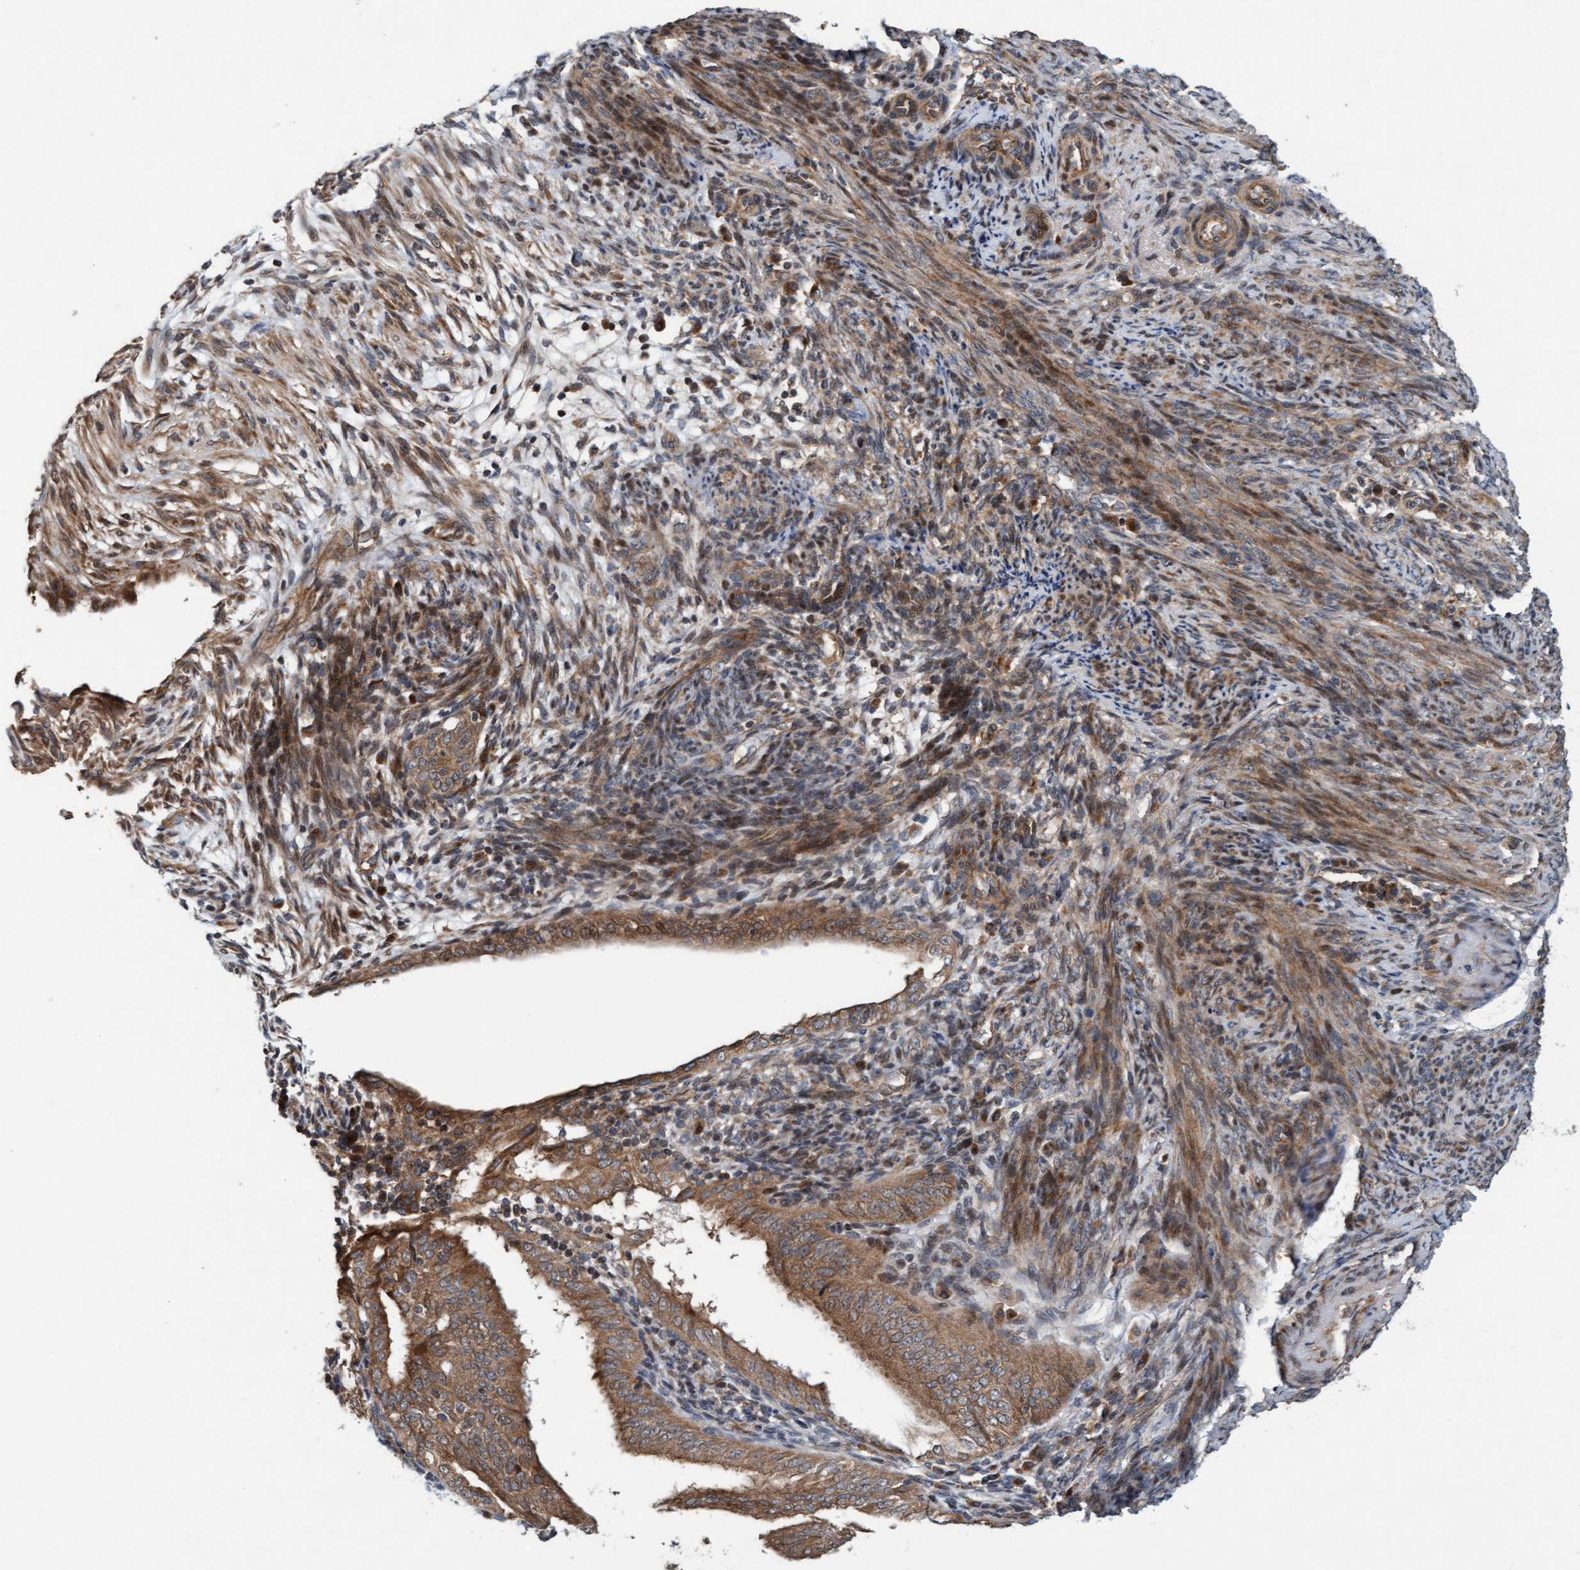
{"staining": {"intensity": "weak", "quantity": ">75%", "location": "cytoplasmic/membranous"}, "tissue": "endometrial cancer", "cell_type": "Tumor cells", "image_type": "cancer", "snomed": [{"axis": "morphology", "description": "Adenocarcinoma, NOS"}, {"axis": "topography", "description": "Endometrium"}], "caption": "A micrograph of human endometrial adenocarcinoma stained for a protein reveals weak cytoplasmic/membranous brown staining in tumor cells.", "gene": "MLXIP", "patient": {"sex": "female", "age": 58}}